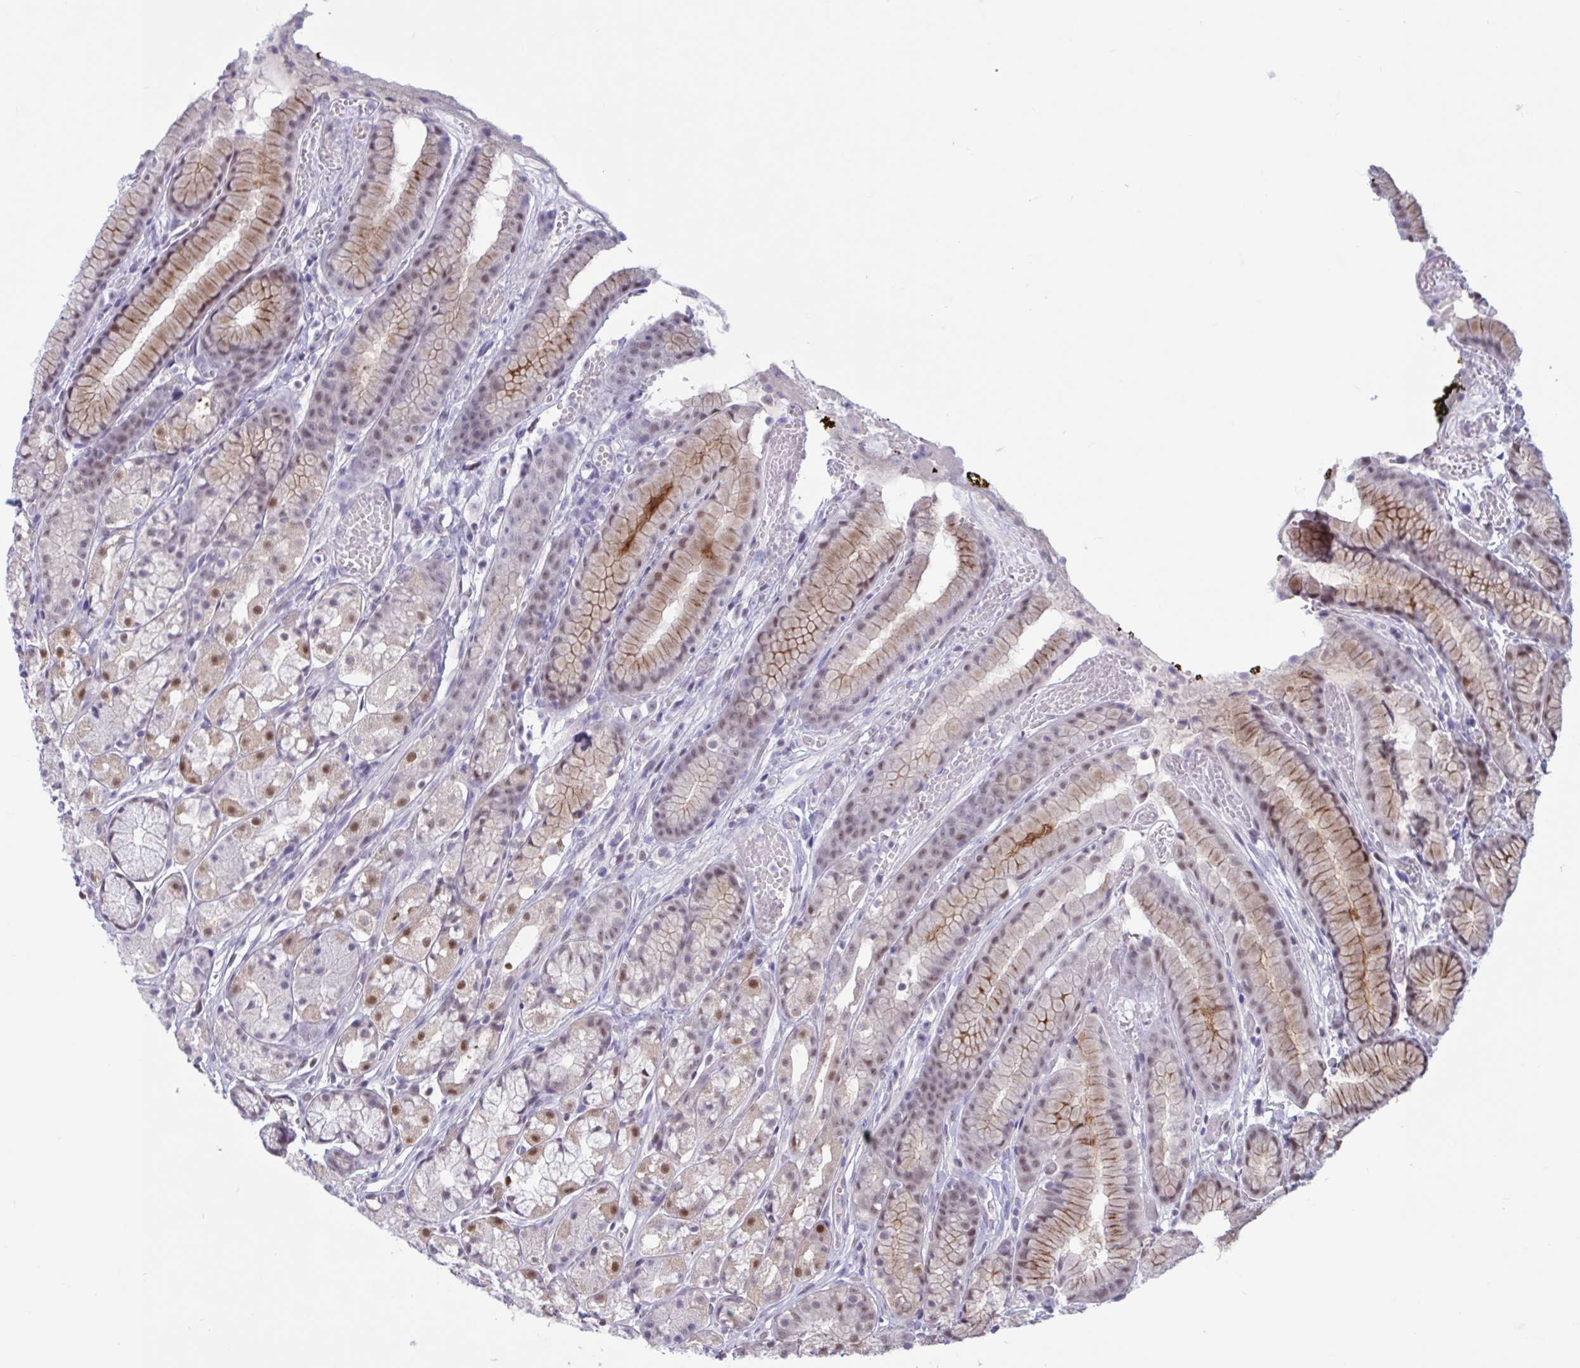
{"staining": {"intensity": "moderate", "quantity": "25%-75%", "location": "cytoplasmic/membranous,nuclear"}, "tissue": "stomach", "cell_type": "Glandular cells", "image_type": "normal", "snomed": [{"axis": "morphology", "description": "Normal tissue, NOS"}, {"axis": "topography", "description": "Smooth muscle"}, {"axis": "topography", "description": "Stomach"}], "caption": "Immunohistochemical staining of benign stomach demonstrates medium levels of moderate cytoplasmic/membranous,nuclear positivity in about 25%-75% of glandular cells. (DAB IHC with brightfield microscopy, high magnification).", "gene": "RBL1", "patient": {"sex": "male", "age": 70}}